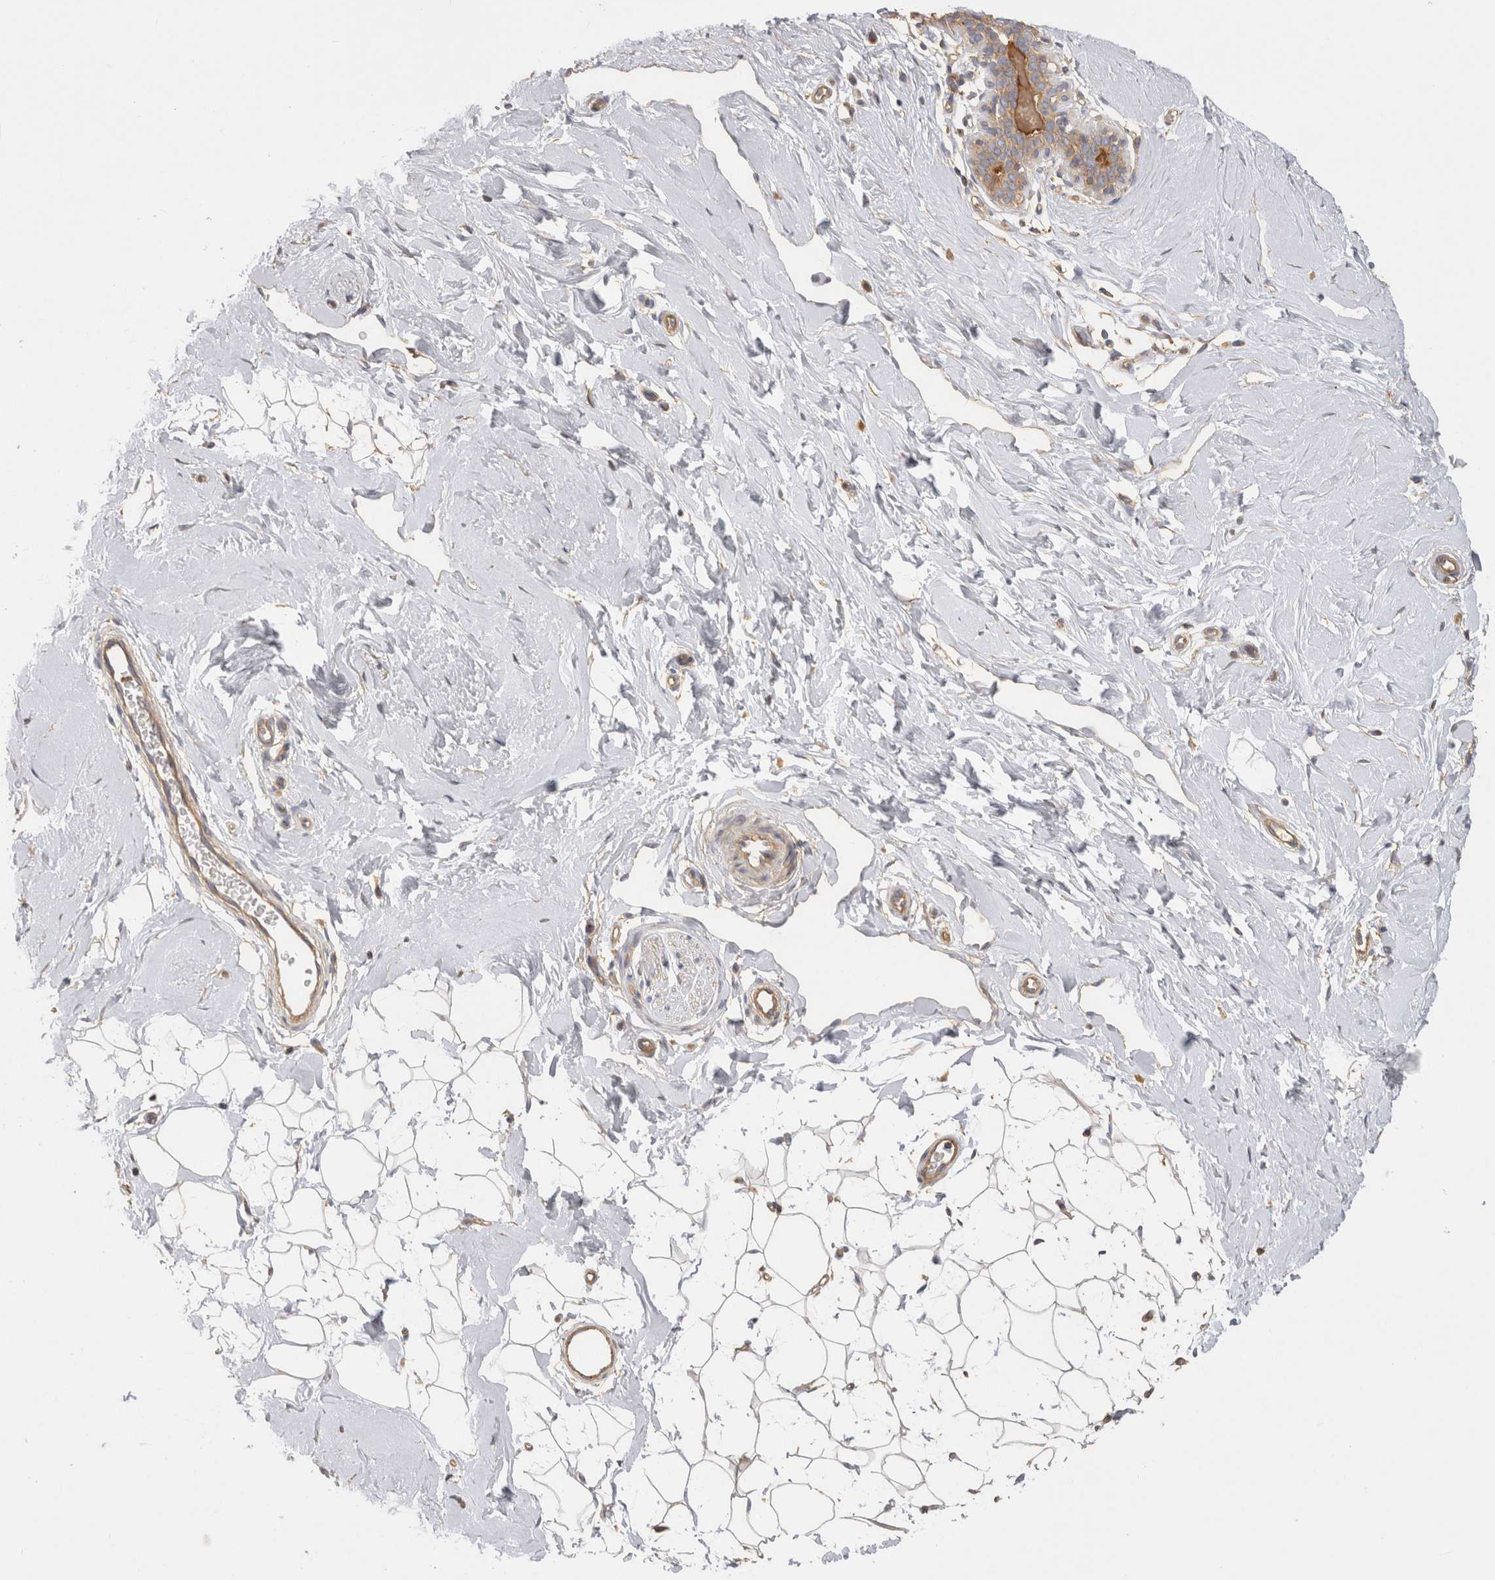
{"staining": {"intensity": "weak", "quantity": "25%-75%", "location": "cytoplasmic/membranous"}, "tissue": "breast", "cell_type": "Adipocytes", "image_type": "normal", "snomed": [{"axis": "morphology", "description": "Normal tissue, NOS"}, {"axis": "topography", "description": "Breast"}], "caption": "Approximately 25%-75% of adipocytes in unremarkable human breast show weak cytoplasmic/membranous protein expression as visualized by brown immunohistochemical staining.", "gene": "CHMP6", "patient": {"sex": "female", "age": 23}}